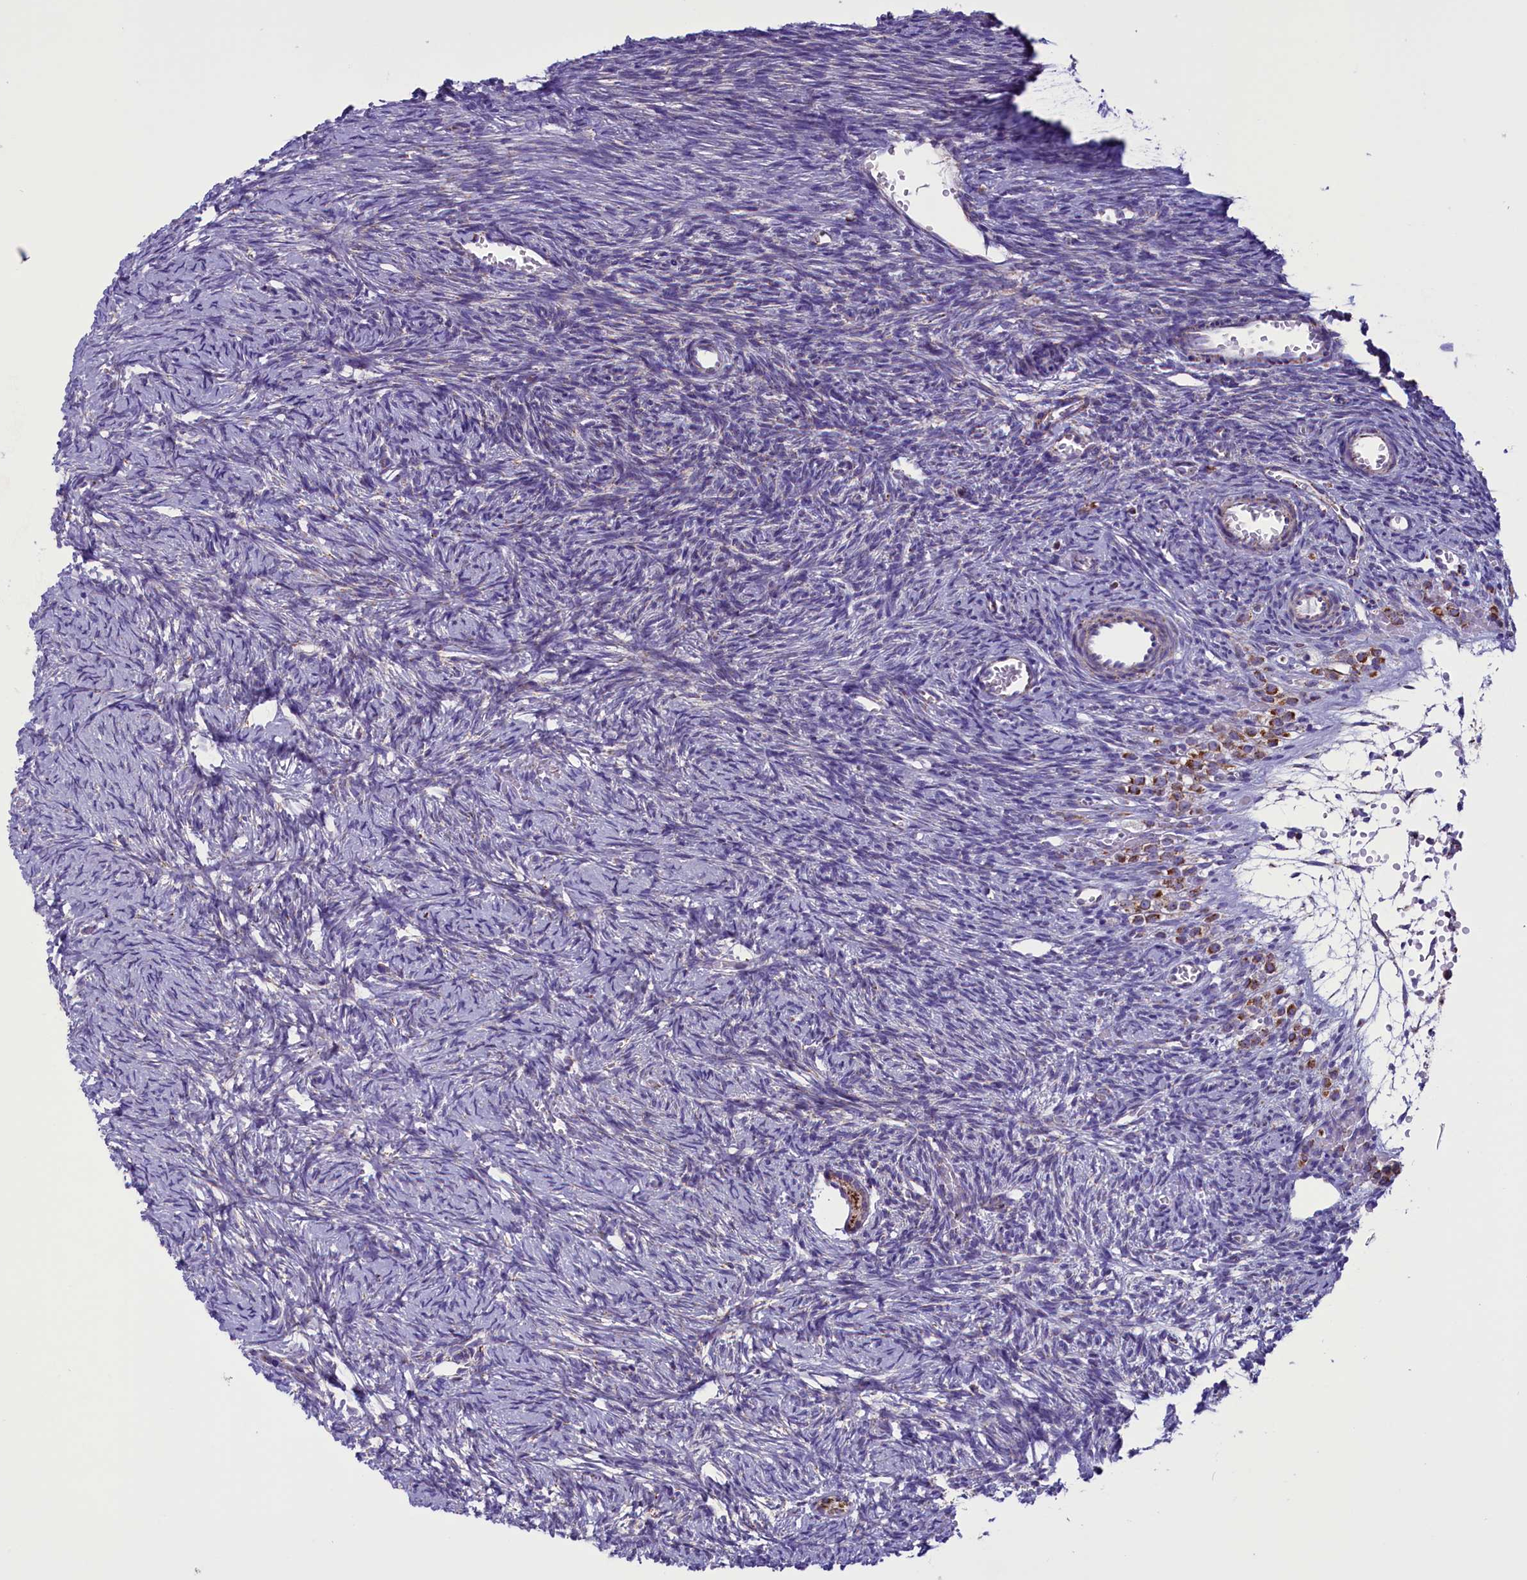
{"staining": {"intensity": "moderate", "quantity": ">75%", "location": "cytoplasmic/membranous"}, "tissue": "ovary", "cell_type": "Follicle cells", "image_type": "normal", "snomed": [{"axis": "morphology", "description": "Normal tissue, NOS"}, {"axis": "topography", "description": "Ovary"}], "caption": "Immunohistochemistry of benign ovary displays medium levels of moderate cytoplasmic/membranous staining in about >75% of follicle cells.", "gene": "ICA1L", "patient": {"sex": "female", "age": 39}}